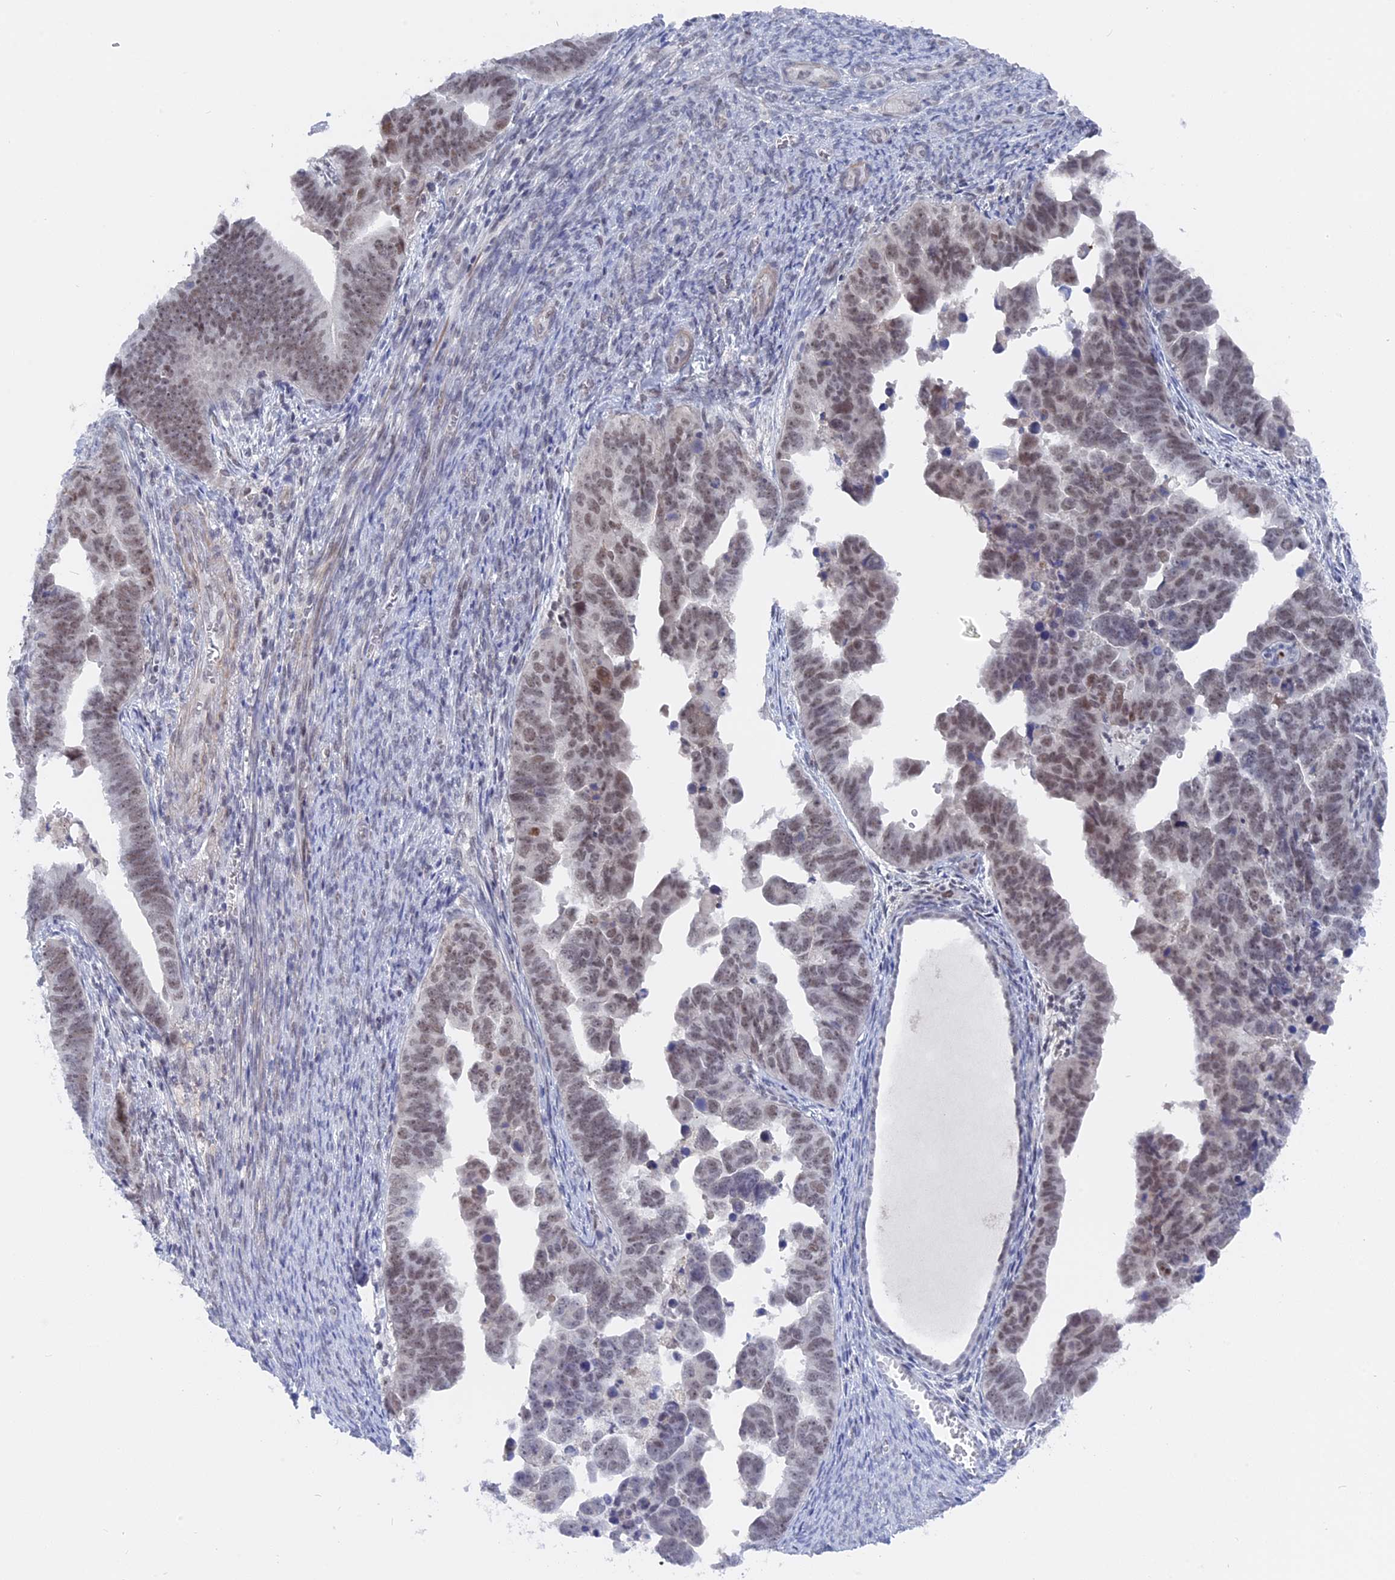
{"staining": {"intensity": "weak", "quantity": ">75%", "location": "nuclear"}, "tissue": "endometrial cancer", "cell_type": "Tumor cells", "image_type": "cancer", "snomed": [{"axis": "morphology", "description": "Adenocarcinoma, NOS"}, {"axis": "topography", "description": "Endometrium"}], "caption": "DAB immunohistochemical staining of endometrial cancer (adenocarcinoma) reveals weak nuclear protein staining in about >75% of tumor cells.", "gene": "BRD2", "patient": {"sex": "female", "age": 75}}